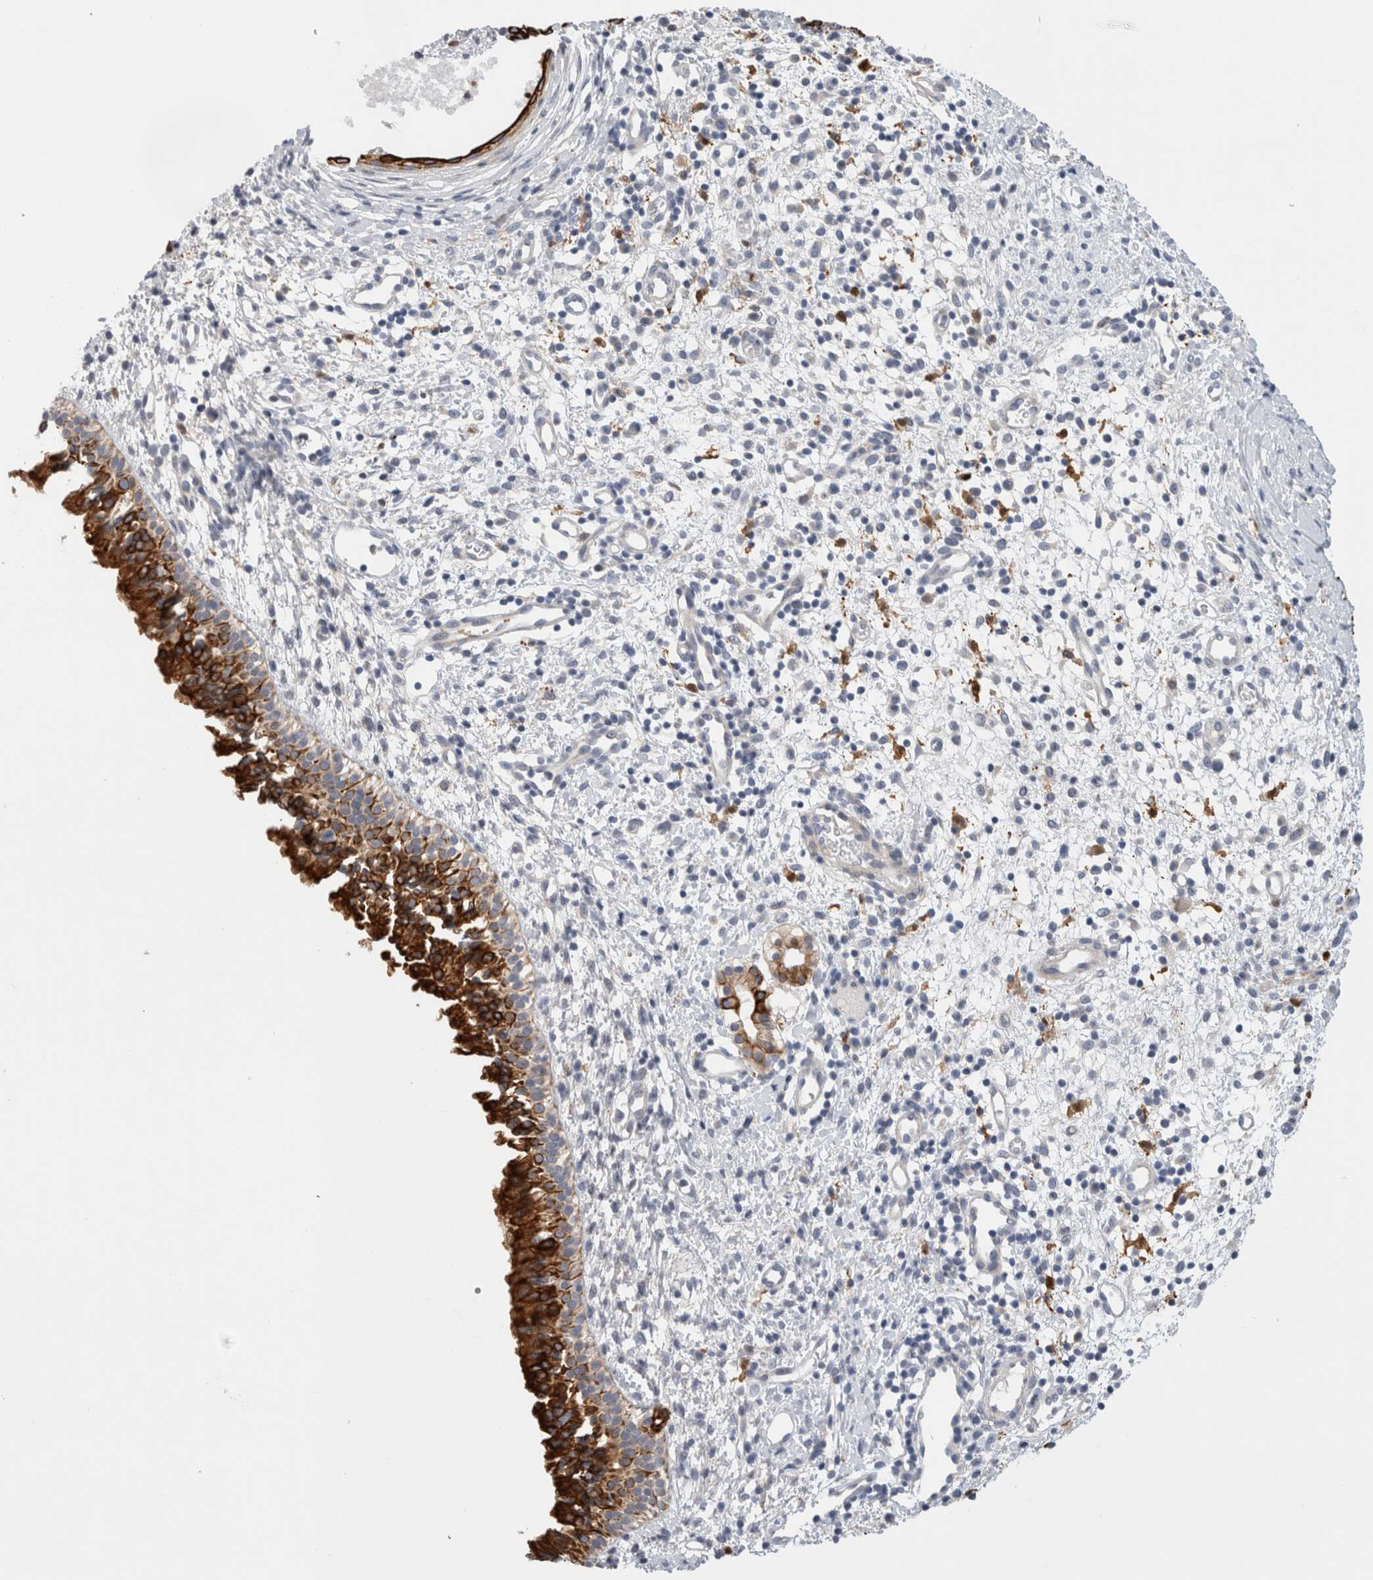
{"staining": {"intensity": "strong", "quantity": ">75%", "location": "cytoplasmic/membranous"}, "tissue": "nasopharynx", "cell_type": "Respiratory epithelial cells", "image_type": "normal", "snomed": [{"axis": "morphology", "description": "Normal tissue, NOS"}, {"axis": "topography", "description": "Nasopharynx"}], "caption": "Respiratory epithelial cells show high levels of strong cytoplasmic/membranous positivity in approximately >75% of cells in unremarkable human nasopharynx.", "gene": "SLC20A2", "patient": {"sex": "male", "age": 22}}